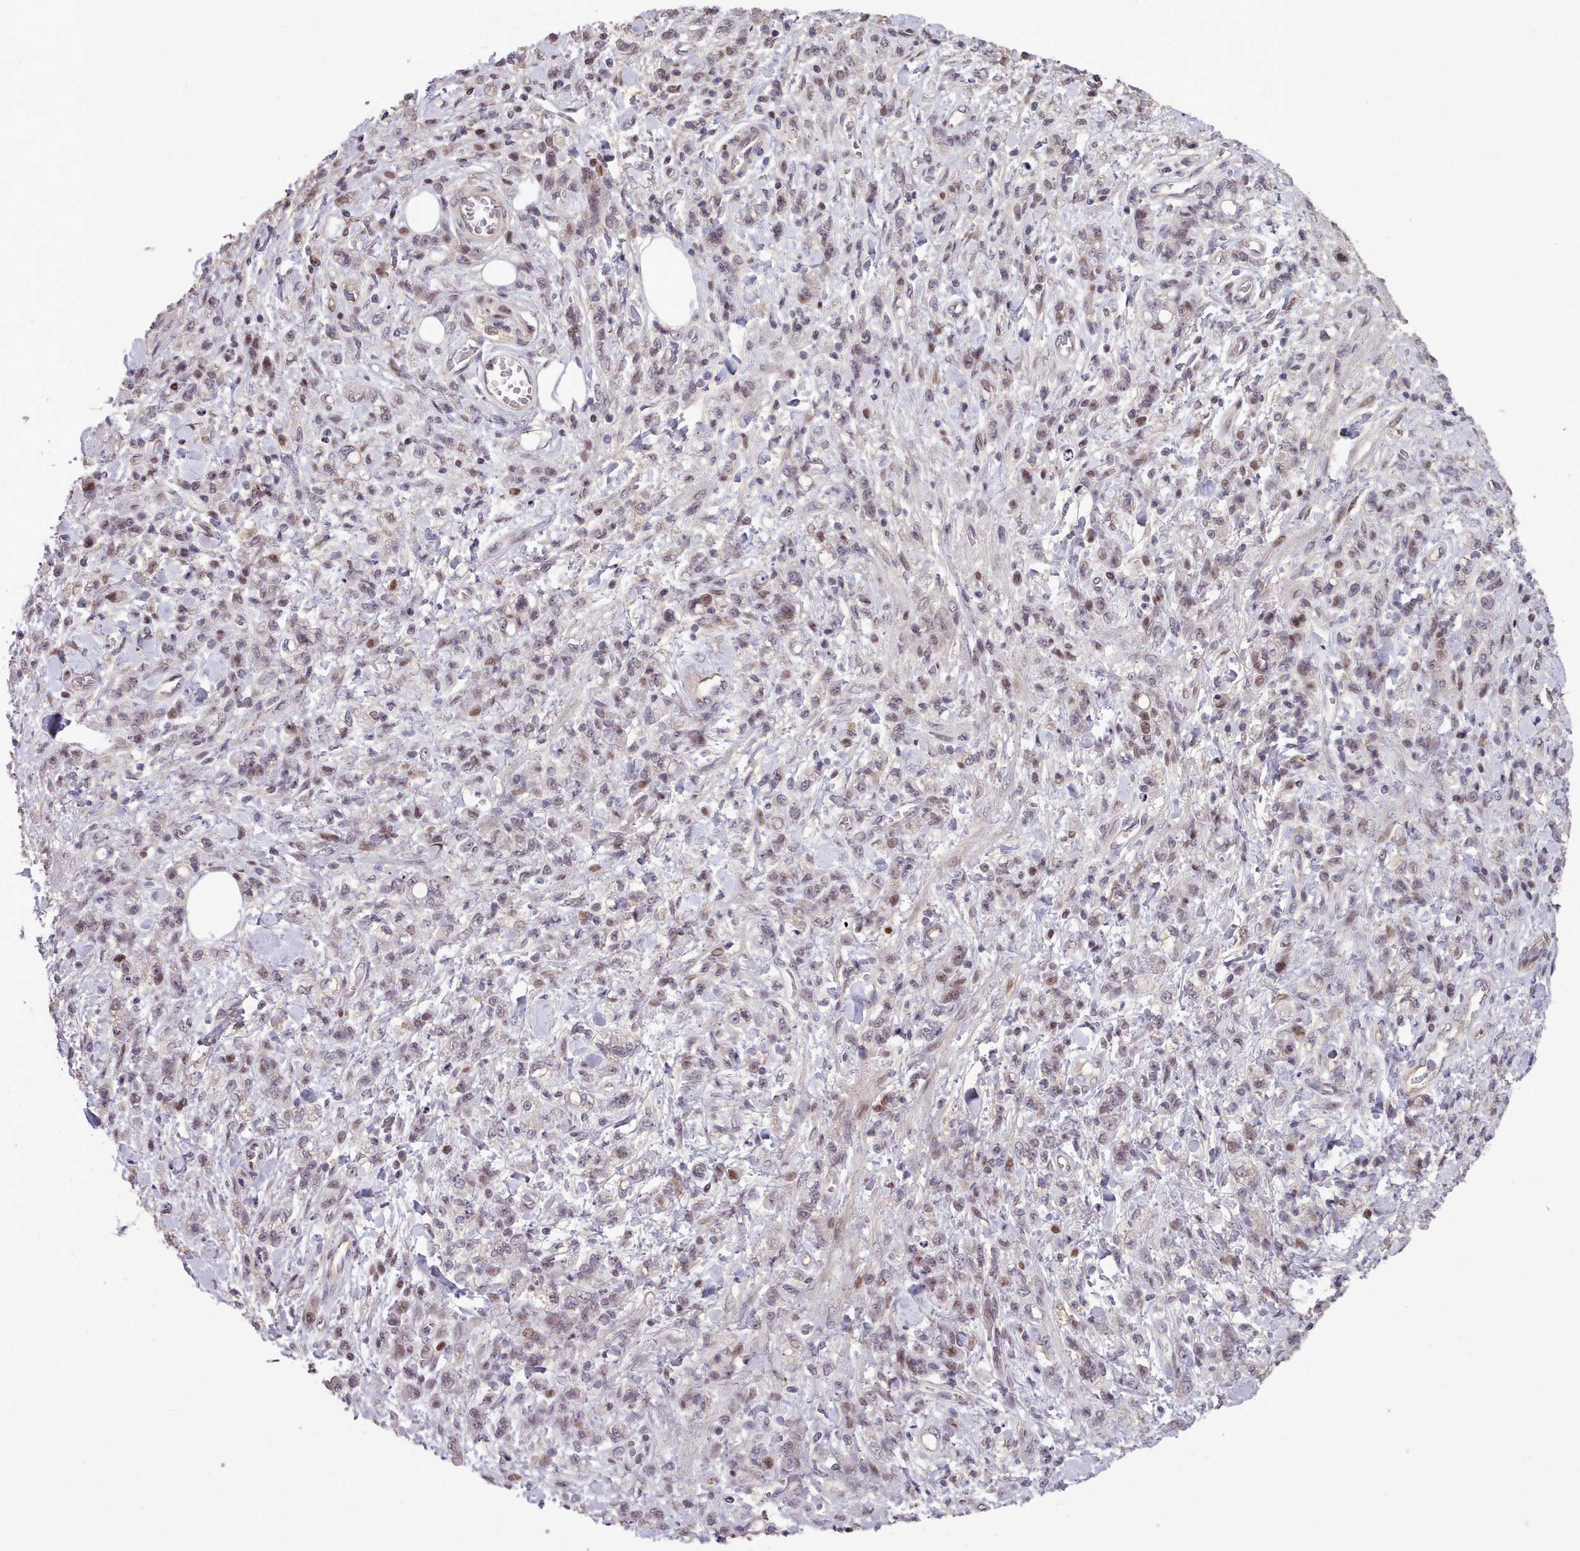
{"staining": {"intensity": "moderate", "quantity": "25%-75%", "location": "nuclear"}, "tissue": "stomach cancer", "cell_type": "Tumor cells", "image_type": "cancer", "snomed": [{"axis": "morphology", "description": "Adenocarcinoma, NOS"}, {"axis": "topography", "description": "Stomach"}], "caption": "A brown stain highlights moderate nuclear expression of a protein in human adenocarcinoma (stomach) tumor cells. (DAB IHC, brown staining for protein, blue staining for nuclei).", "gene": "ENSA", "patient": {"sex": "male", "age": 77}}